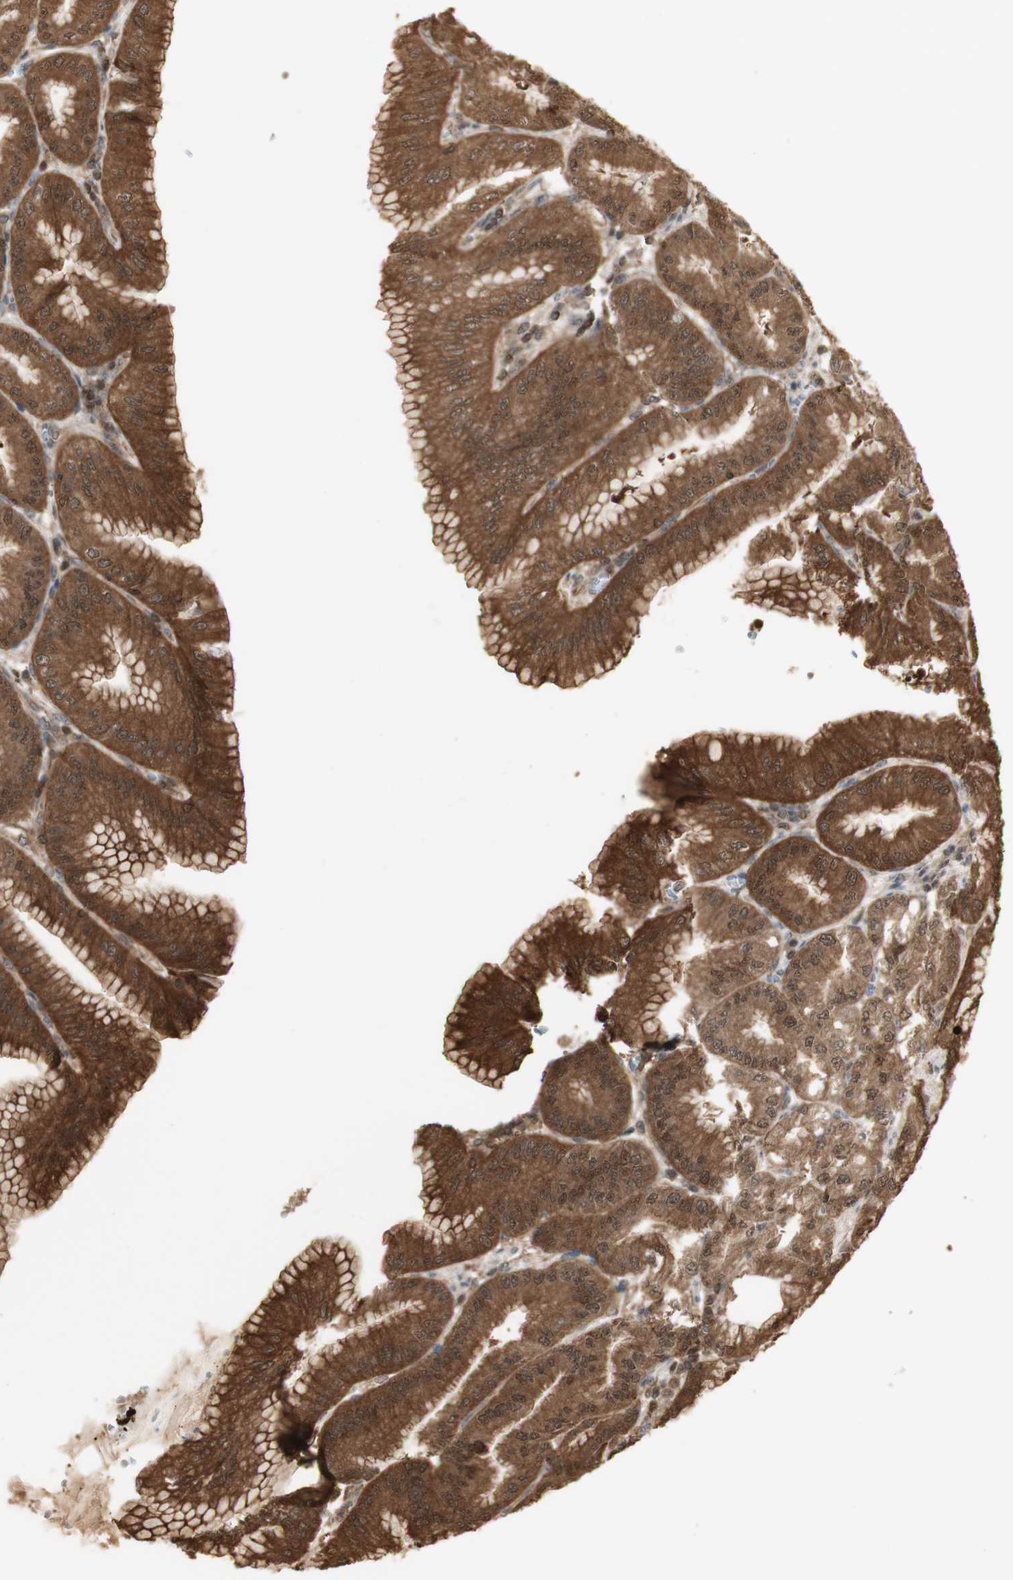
{"staining": {"intensity": "strong", "quantity": ">75%", "location": "cytoplasmic/membranous,nuclear"}, "tissue": "stomach", "cell_type": "Glandular cells", "image_type": "normal", "snomed": [{"axis": "morphology", "description": "Normal tissue, NOS"}, {"axis": "topography", "description": "Stomach, lower"}], "caption": "This is an image of immunohistochemistry (IHC) staining of normal stomach, which shows strong positivity in the cytoplasmic/membranous,nuclear of glandular cells.", "gene": "YWHAB", "patient": {"sex": "male", "age": 71}}